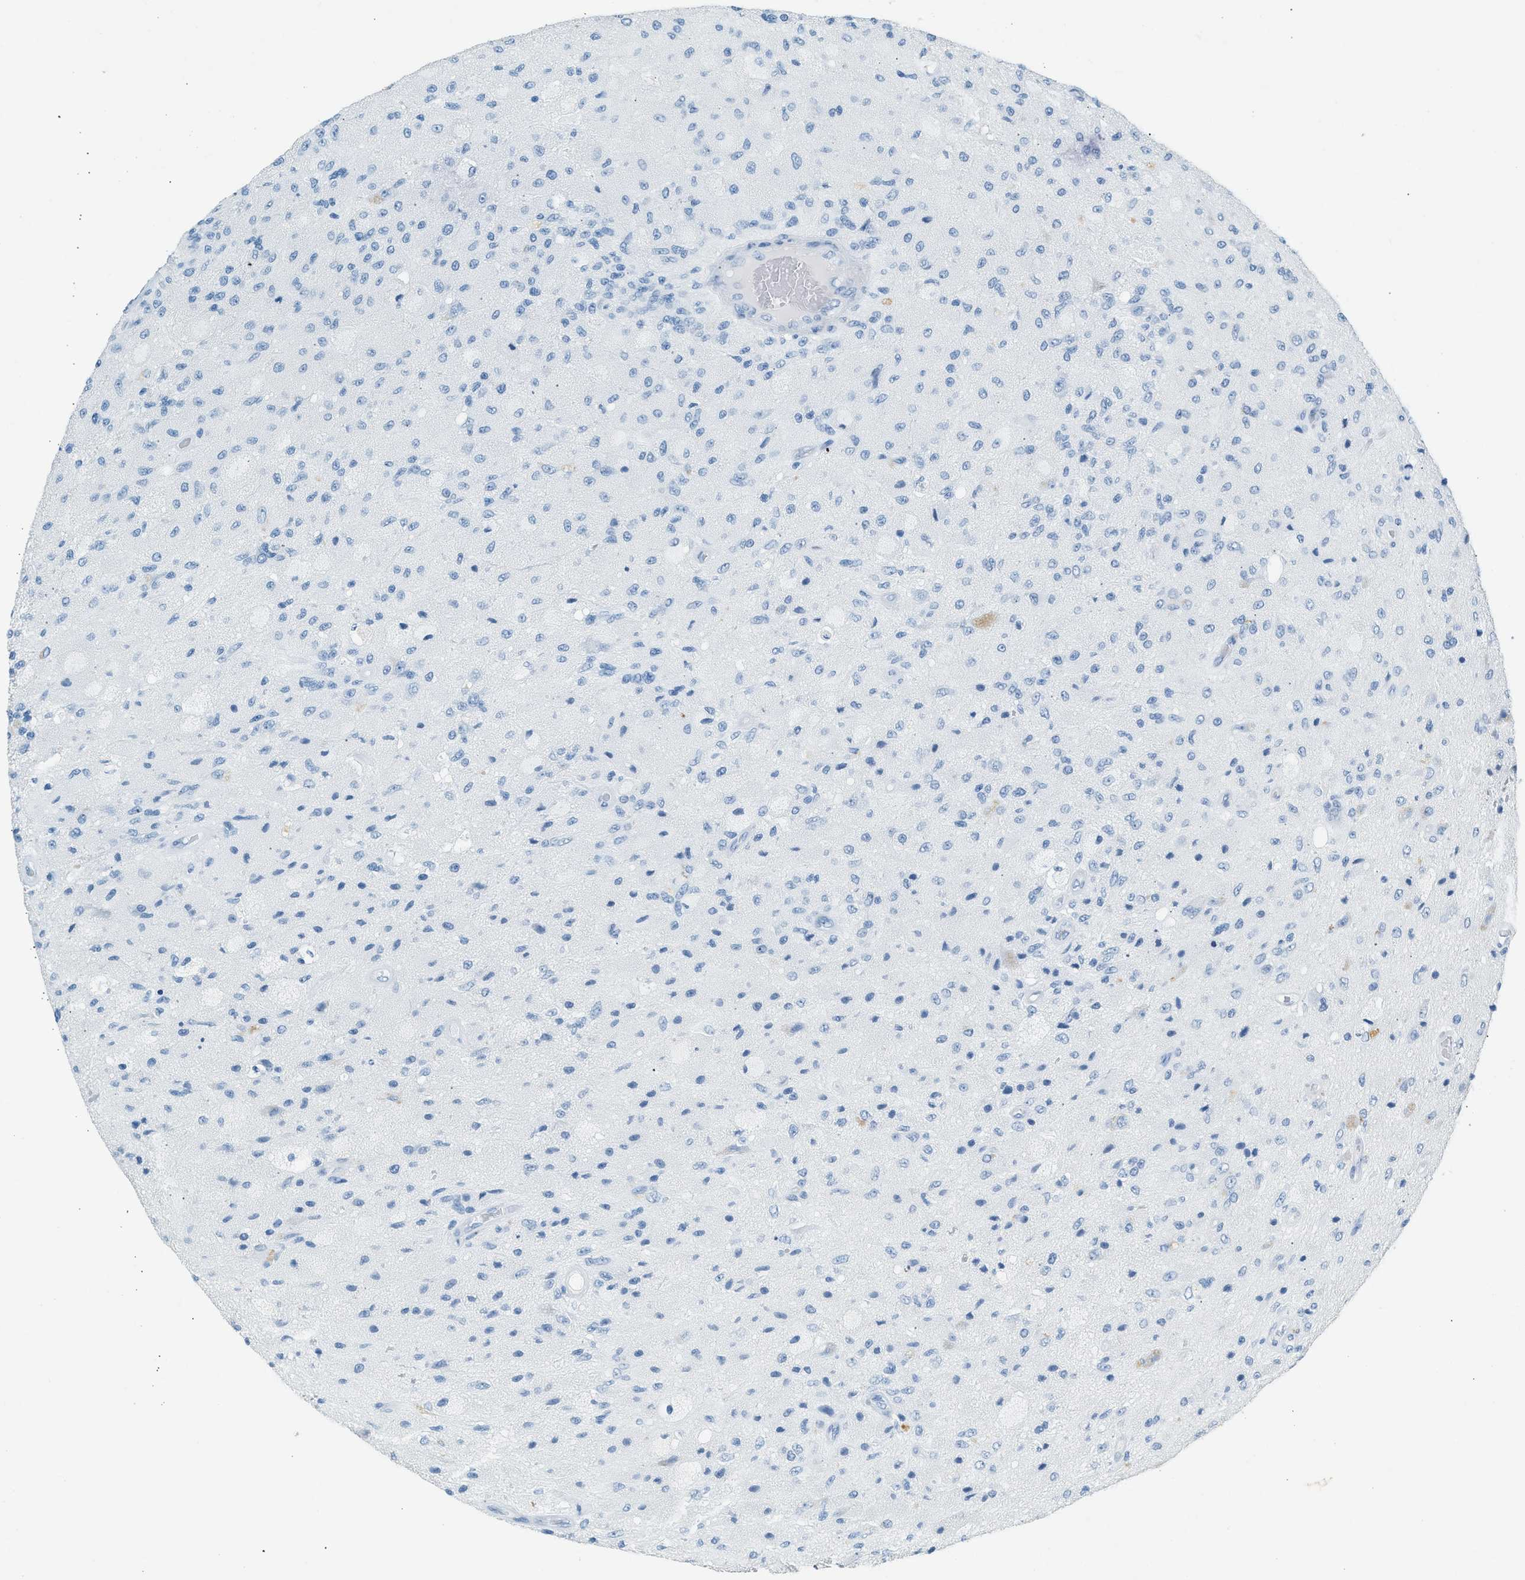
{"staining": {"intensity": "negative", "quantity": "none", "location": "none"}, "tissue": "glioma", "cell_type": "Tumor cells", "image_type": "cancer", "snomed": [{"axis": "morphology", "description": "Normal tissue, NOS"}, {"axis": "morphology", "description": "Glioma, malignant, High grade"}, {"axis": "topography", "description": "Cerebral cortex"}], "caption": "DAB (3,3'-diaminobenzidine) immunohistochemical staining of glioma exhibits no significant staining in tumor cells.", "gene": "HHATL", "patient": {"sex": "male", "age": 77}}